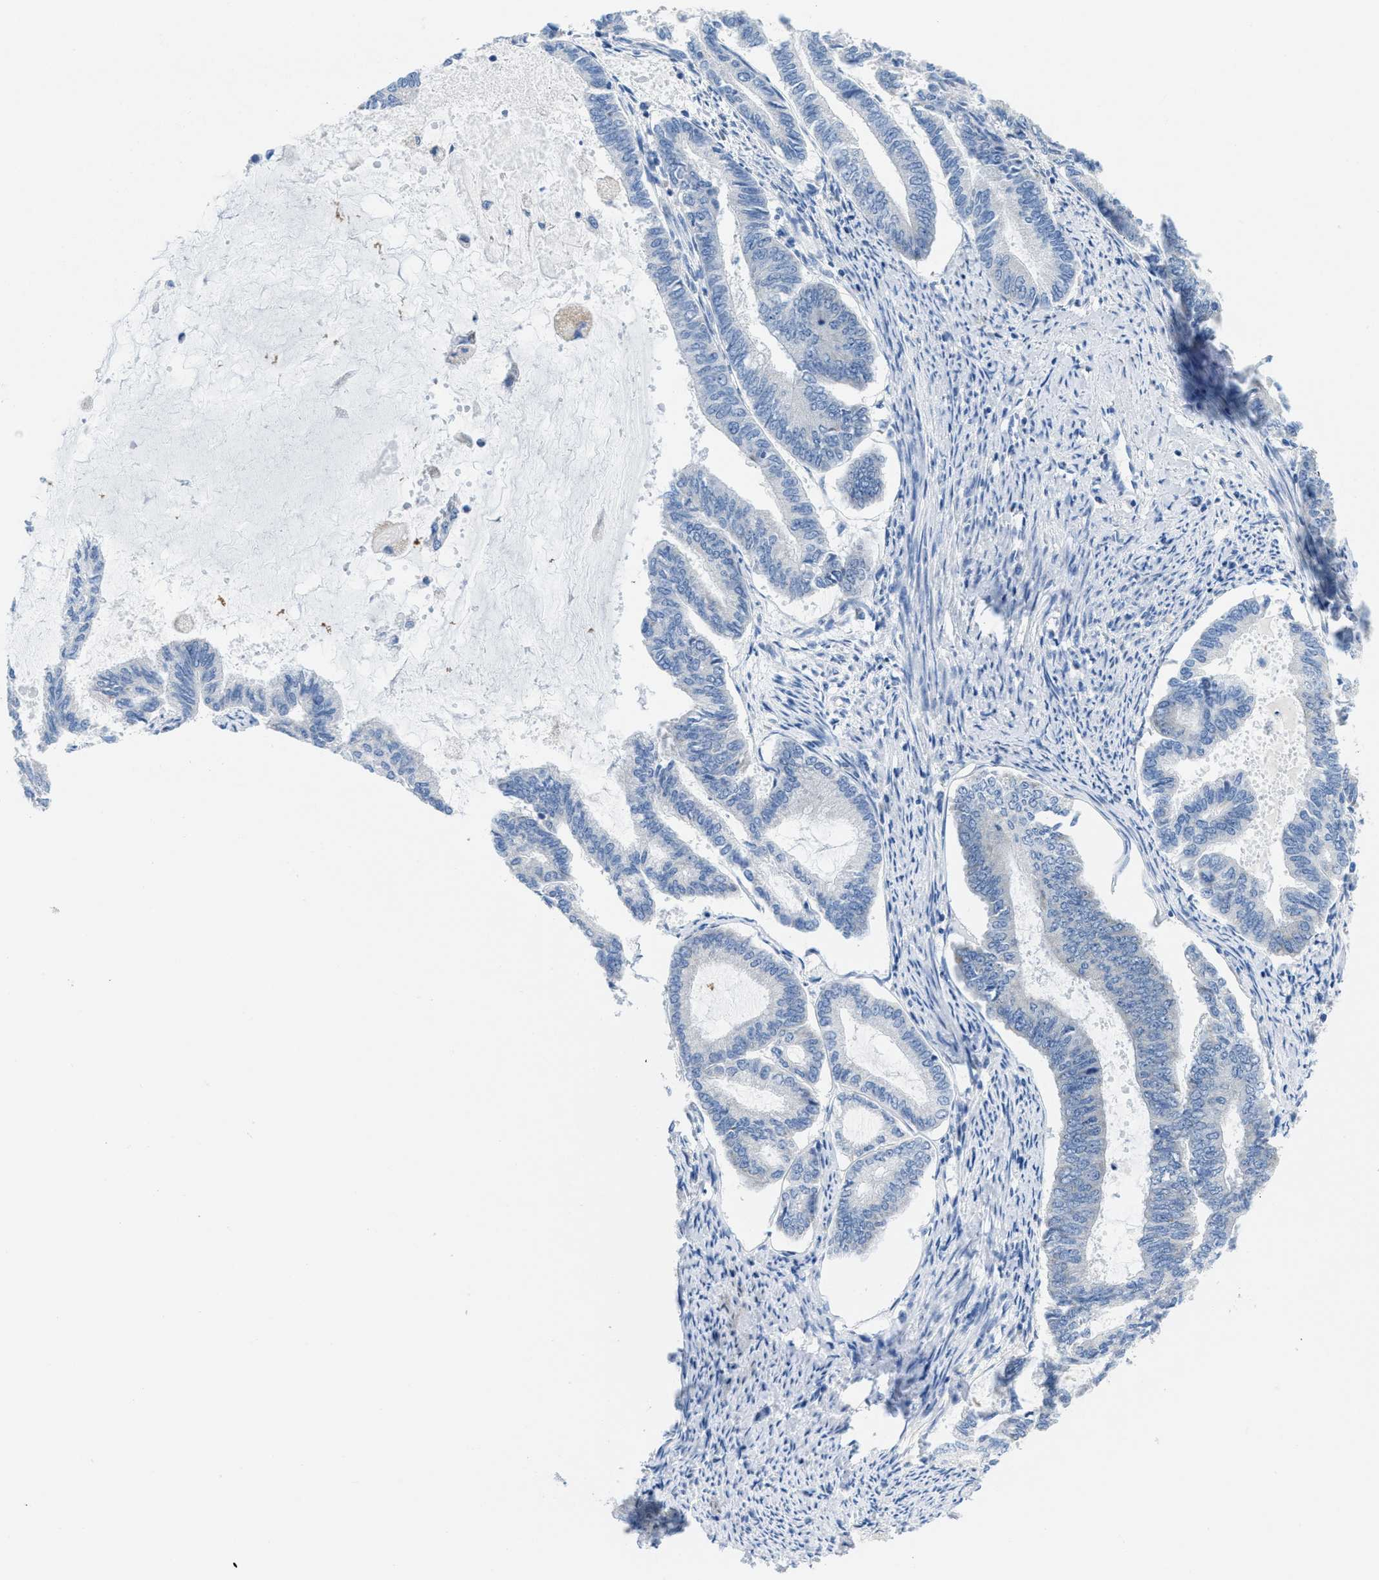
{"staining": {"intensity": "negative", "quantity": "none", "location": "none"}, "tissue": "endometrial cancer", "cell_type": "Tumor cells", "image_type": "cancer", "snomed": [{"axis": "morphology", "description": "Adenocarcinoma, NOS"}, {"axis": "topography", "description": "Endometrium"}], "caption": "IHC image of neoplastic tissue: human endometrial cancer stained with DAB demonstrates no significant protein staining in tumor cells.", "gene": "PTDSS1", "patient": {"sex": "female", "age": 86}}